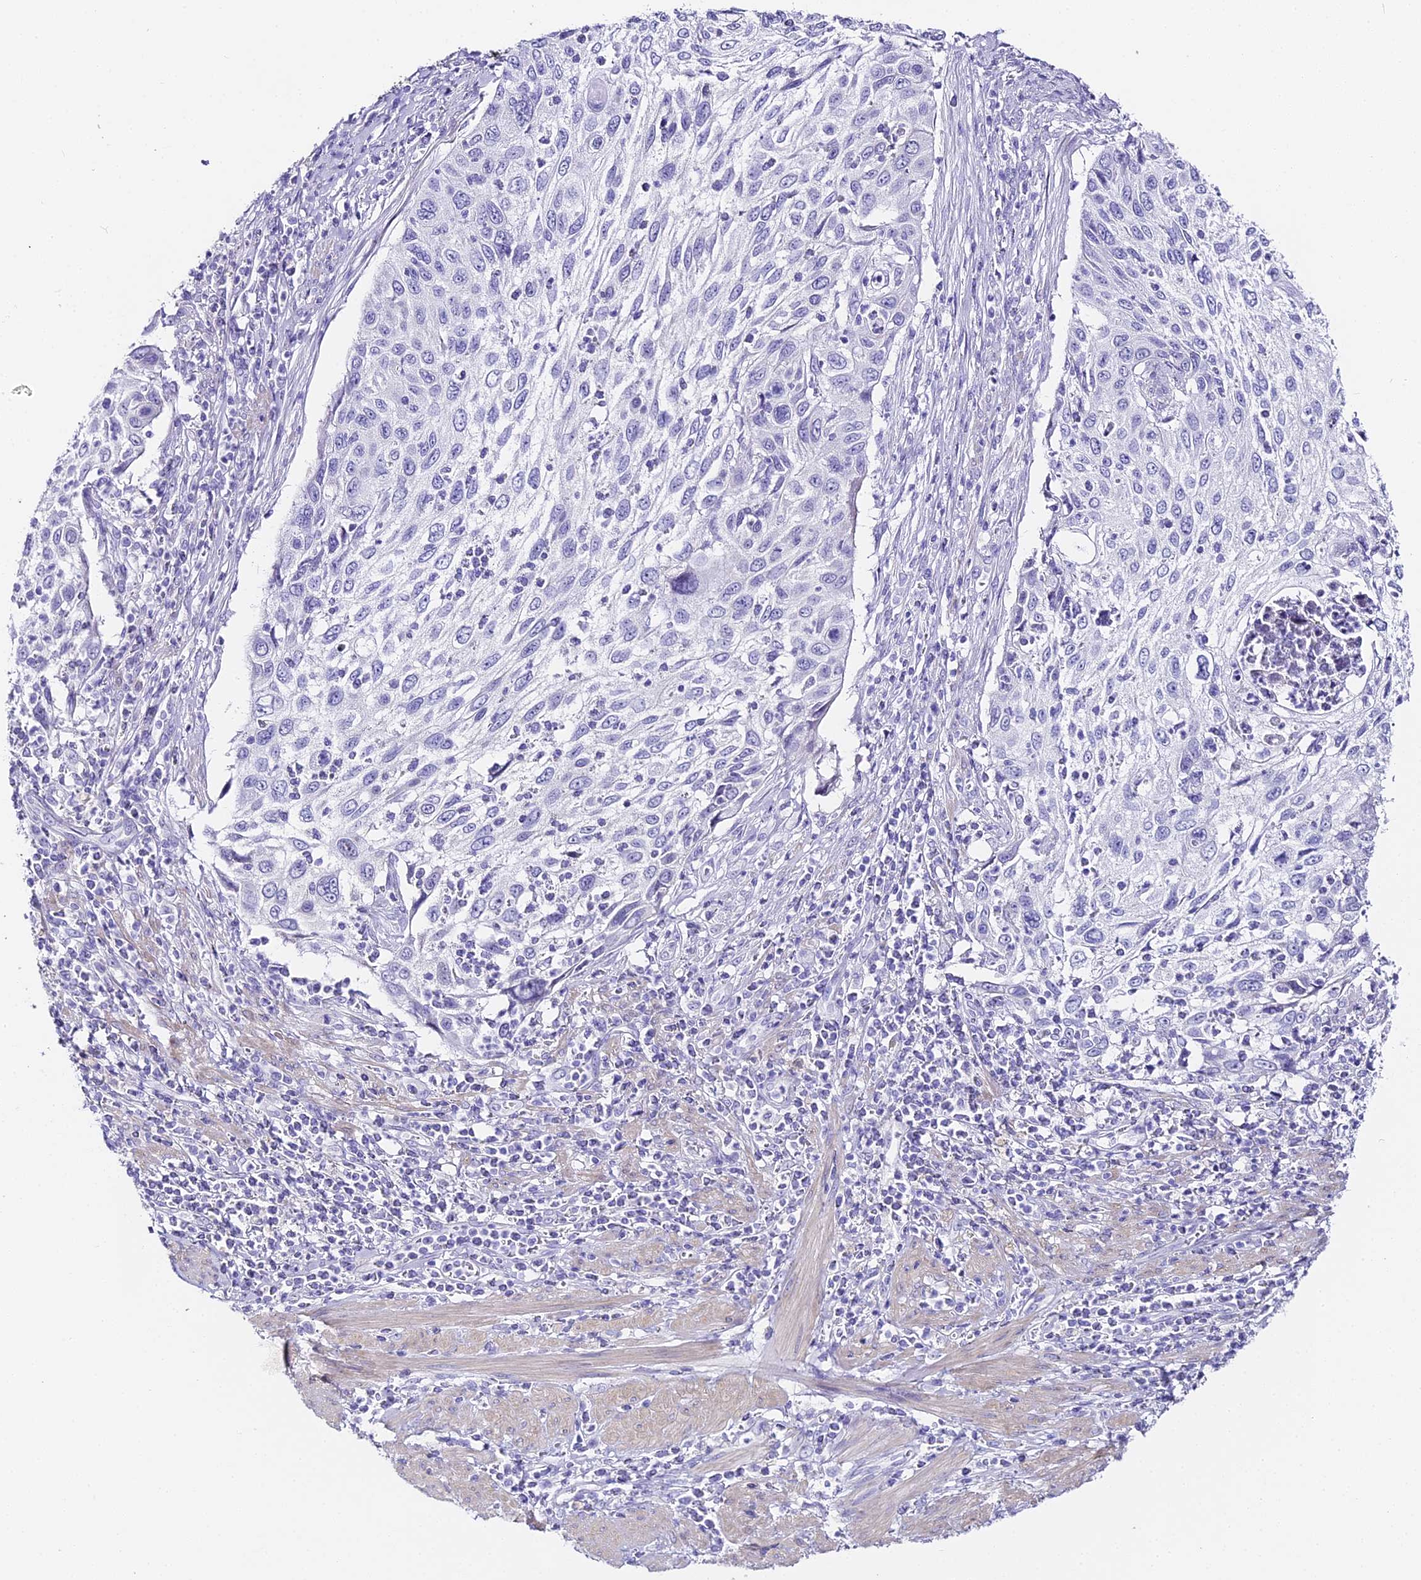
{"staining": {"intensity": "negative", "quantity": "none", "location": "none"}, "tissue": "cervical cancer", "cell_type": "Tumor cells", "image_type": "cancer", "snomed": [{"axis": "morphology", "description": "Squamous cell carcinoma, NOS"}, {"axis": "topography", "description": "Cervix"}], "caption": "DAB immunohistochemical staining of cervical cancer (squamous cell carcinoma) exhibits no significant positivity in tumor cells. (DAB (3,3'-diaminobenzidine) immunohistochemistry with hematoxylin counter stain).", "gene": "ABHD14A-ACY1", "patient": {"sex": "female", "age": 70}}